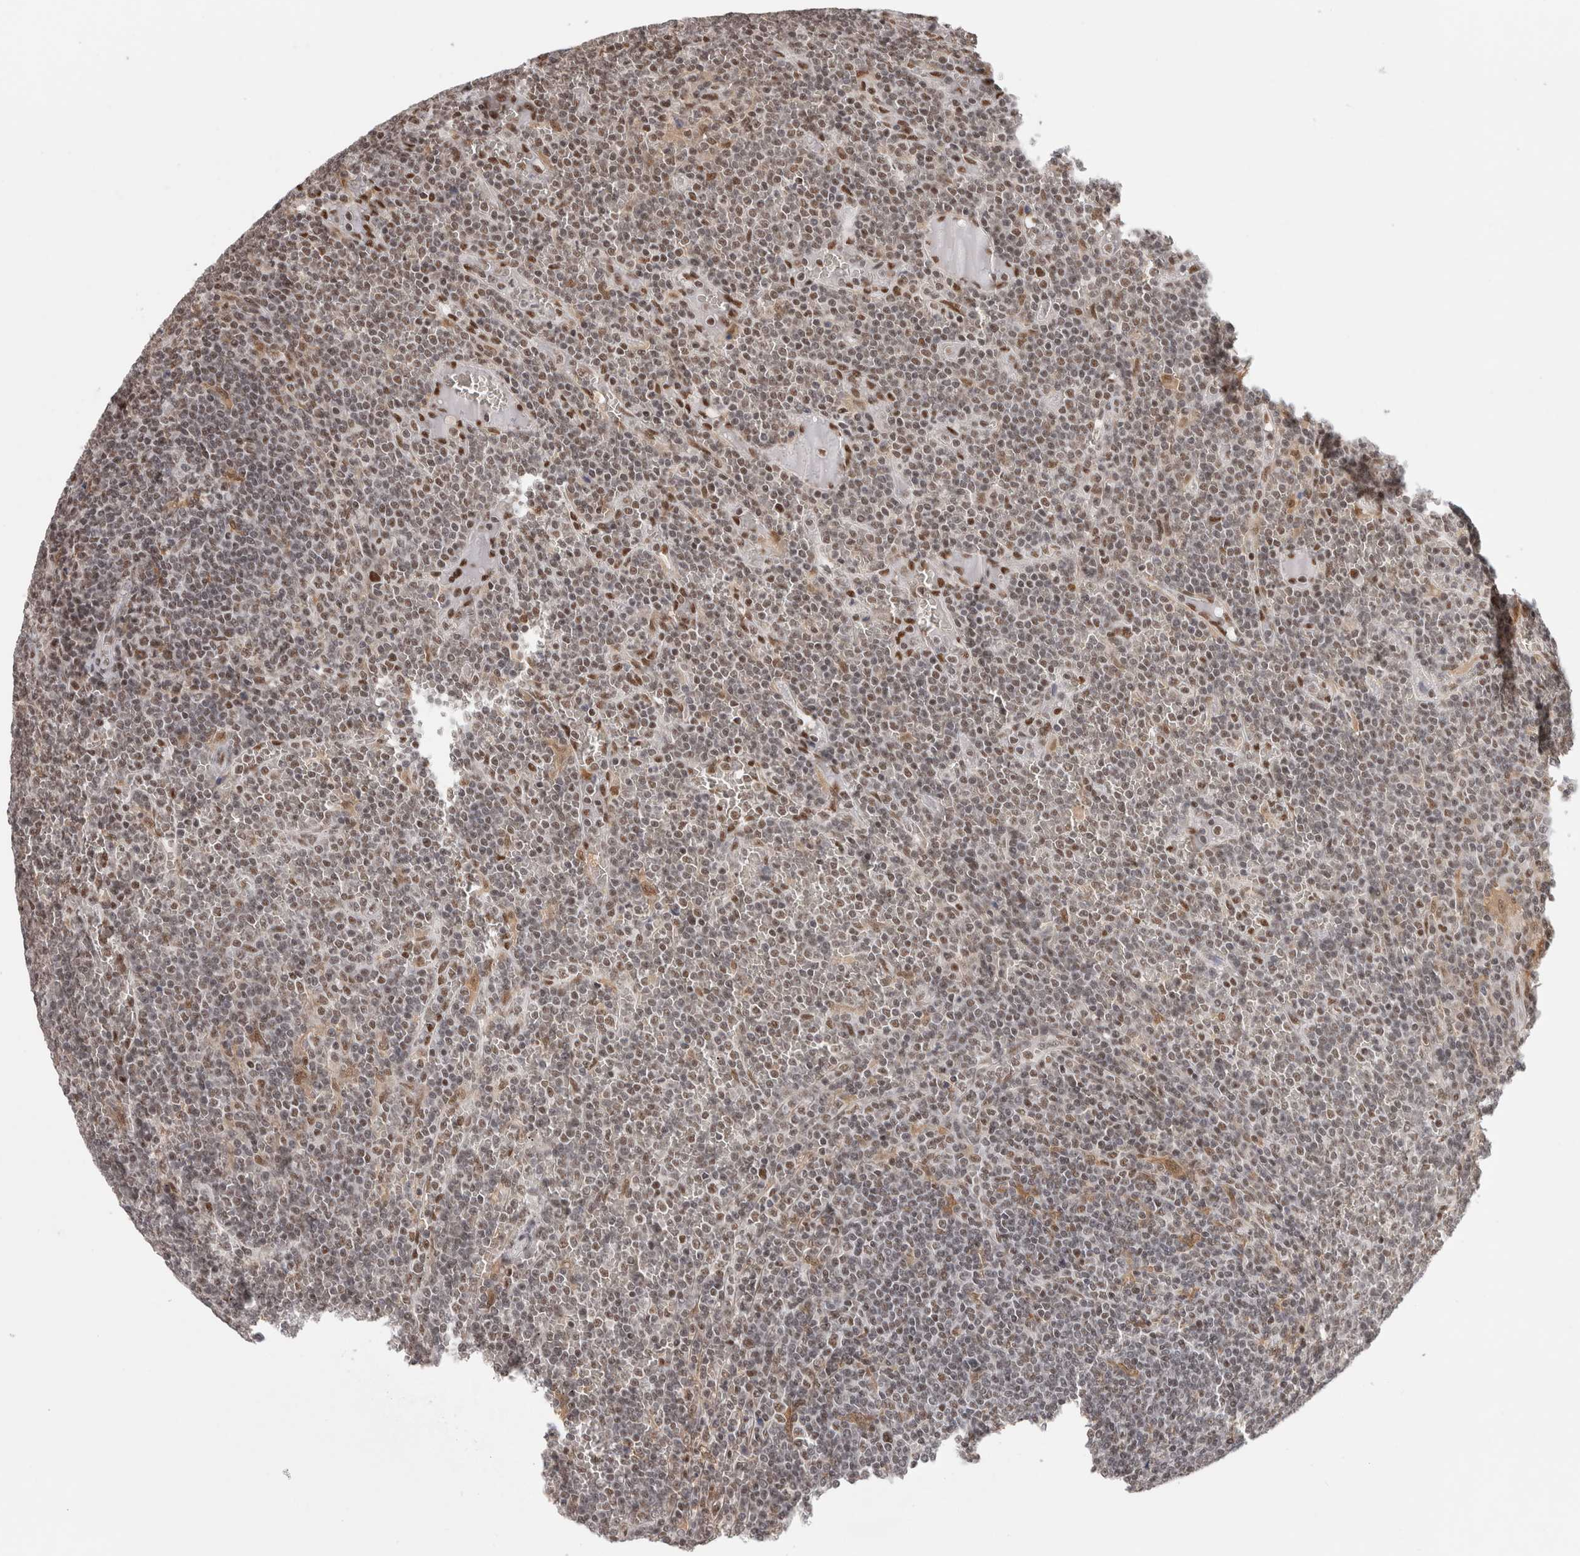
{"staining": {"intensity": "weak", "quantity": "25%-75%", "location": "nuclear"}, "tissue": "lymphoma", "cell_type": "Tumor cells", "image_type": "cancer", "snomed": [{"axis": "morphology", "description": "Malignant lymphoma, non-Hodgkin's type, Low grade"}, {"axis": "topography", "description": "Spleen"}], "caption": "Human lymphoma stained for a protein (brown) demonstrates weak nuclear positive positivity in approximately 25%-75% of tumor cells.", "gene": "ZNF830", "patient": {"sex": "female", "age": 19}}